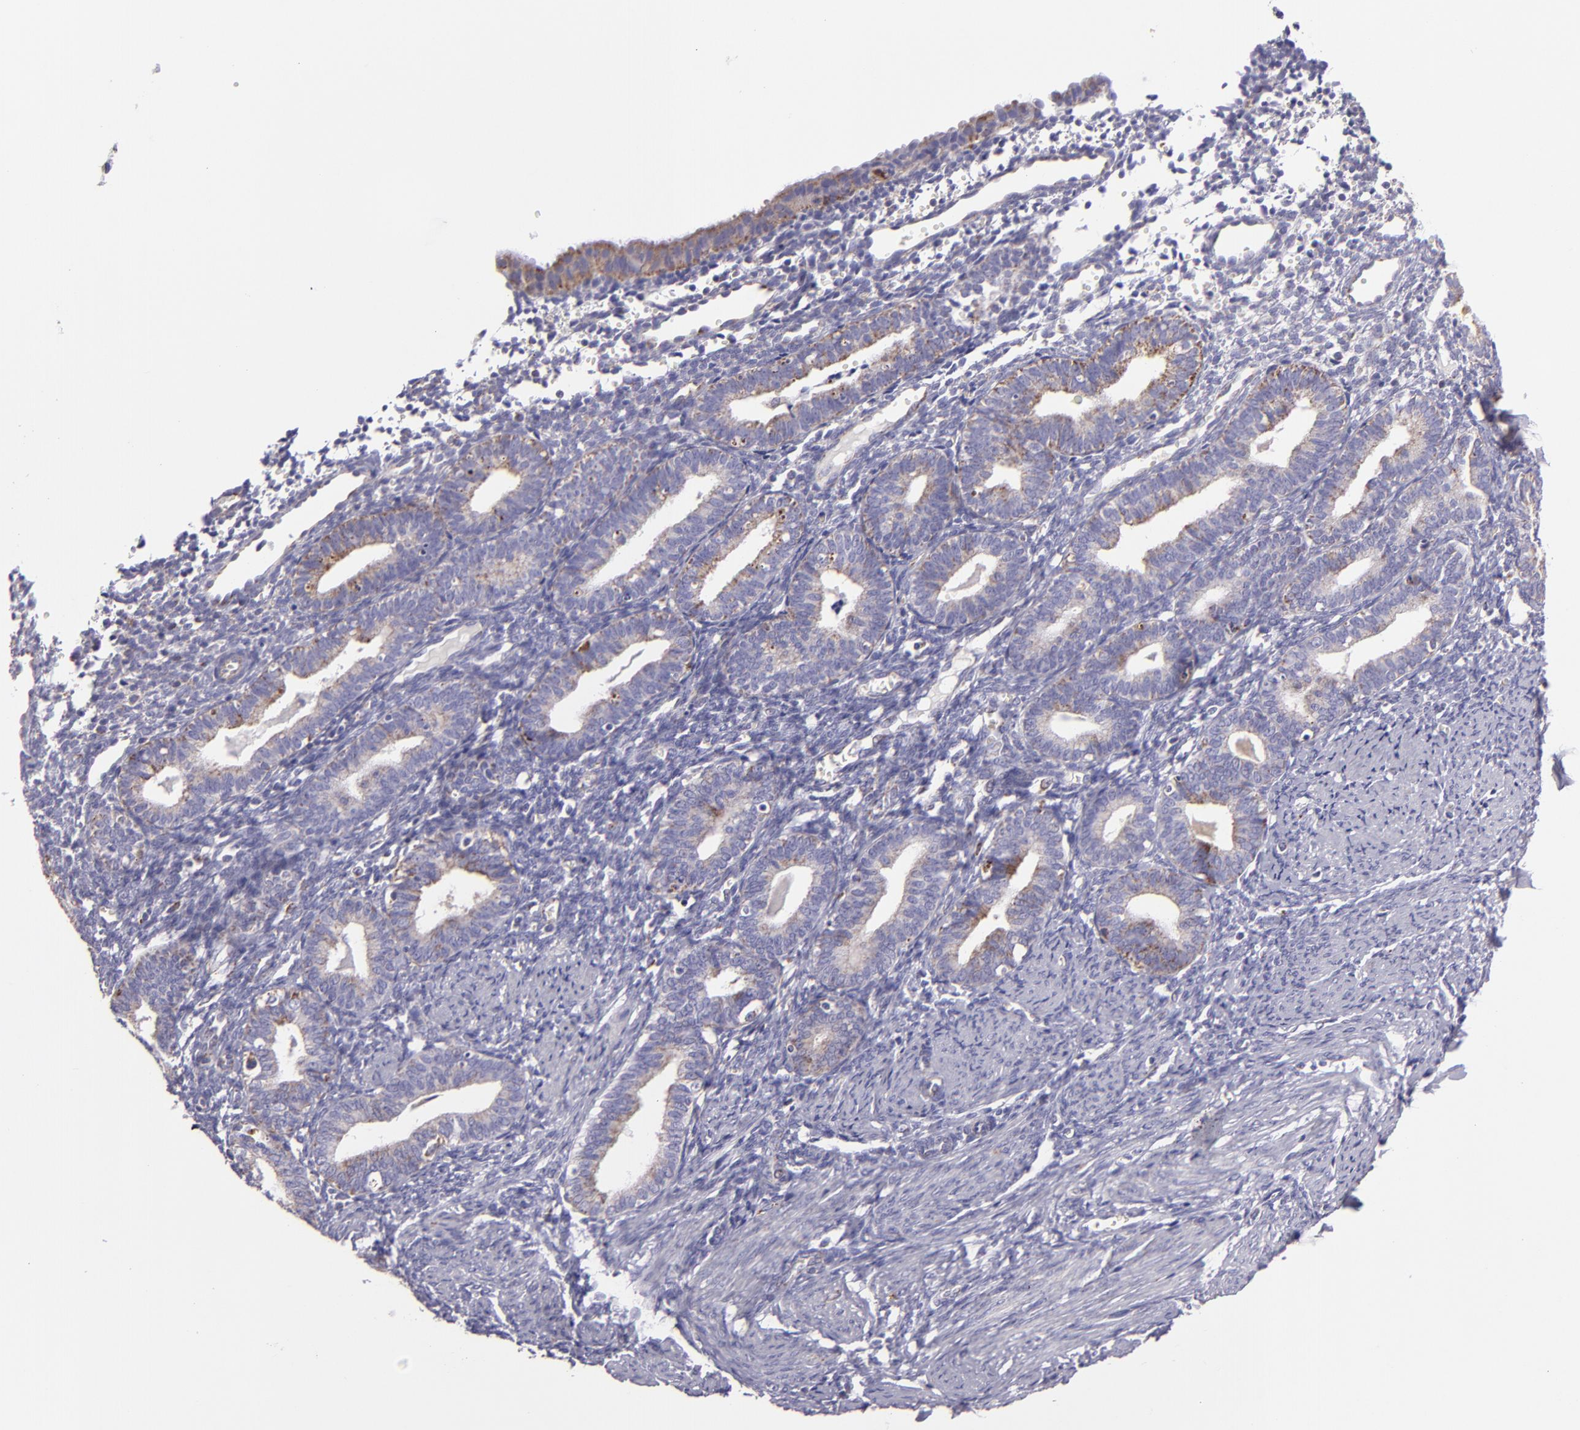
{"staining": {"intensity": "negative", "quantity": "none", "location": "none"}, "tissue": "endometrium", "cell_type": "Cells in endometrial stroma", "image_type": "normal", "snomed": [{"axis": "morphology", "description": "Normal tissue, NOS"}, {"axis": "topography", "description": "Endometrium"}], "caption": "This is an immunohistochemistry micrograph of unremarkable endometrium. There is no positivity in cells in endometrial stroma.", "gene": "HSPD1", "patient": {"sex": "female", "age": 61}}